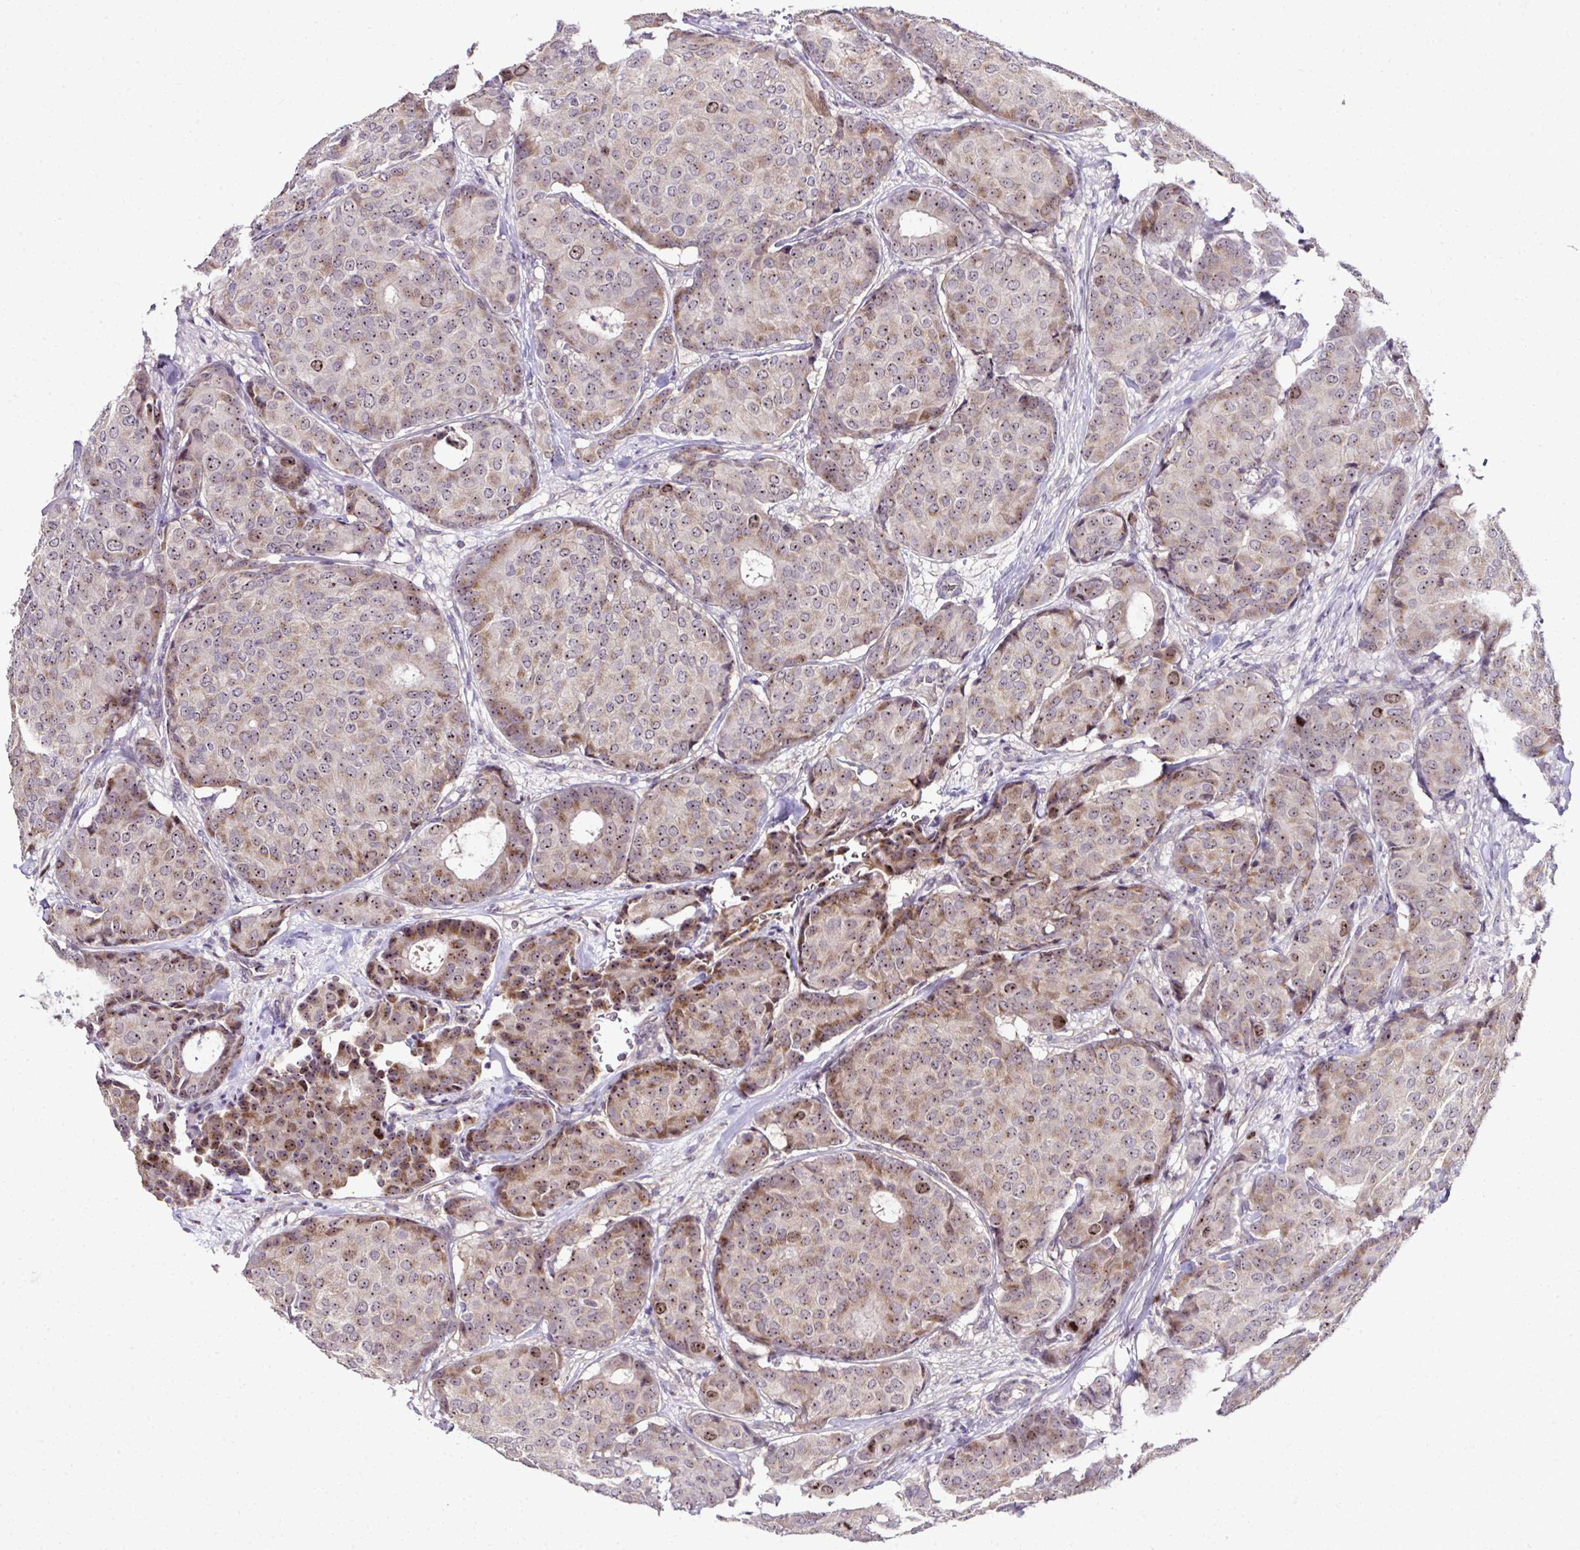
{"staining": {"intensity": "moderate", "quantity": ">75%", "location": "cytoplasmic/membranous,nuclear"}, "tissue": "breast cancer", "cell_type": "Tumor cells", "image_type": "cancer", "snomed": [{"axis": "morphology", "description": "Duct carcinoma"}, {"axis": "topography", "description": "Breast"}], "caption": "The histopathology image reveals immunohistochemical staining of intraductal carcinoma (breast). There is moderate cytoplasmic/membranous and nuclear positivity is identified in approximately >75% of tumor cells.", "gene": "CEP72", "patient": {"sex": "female", "age": 75}}